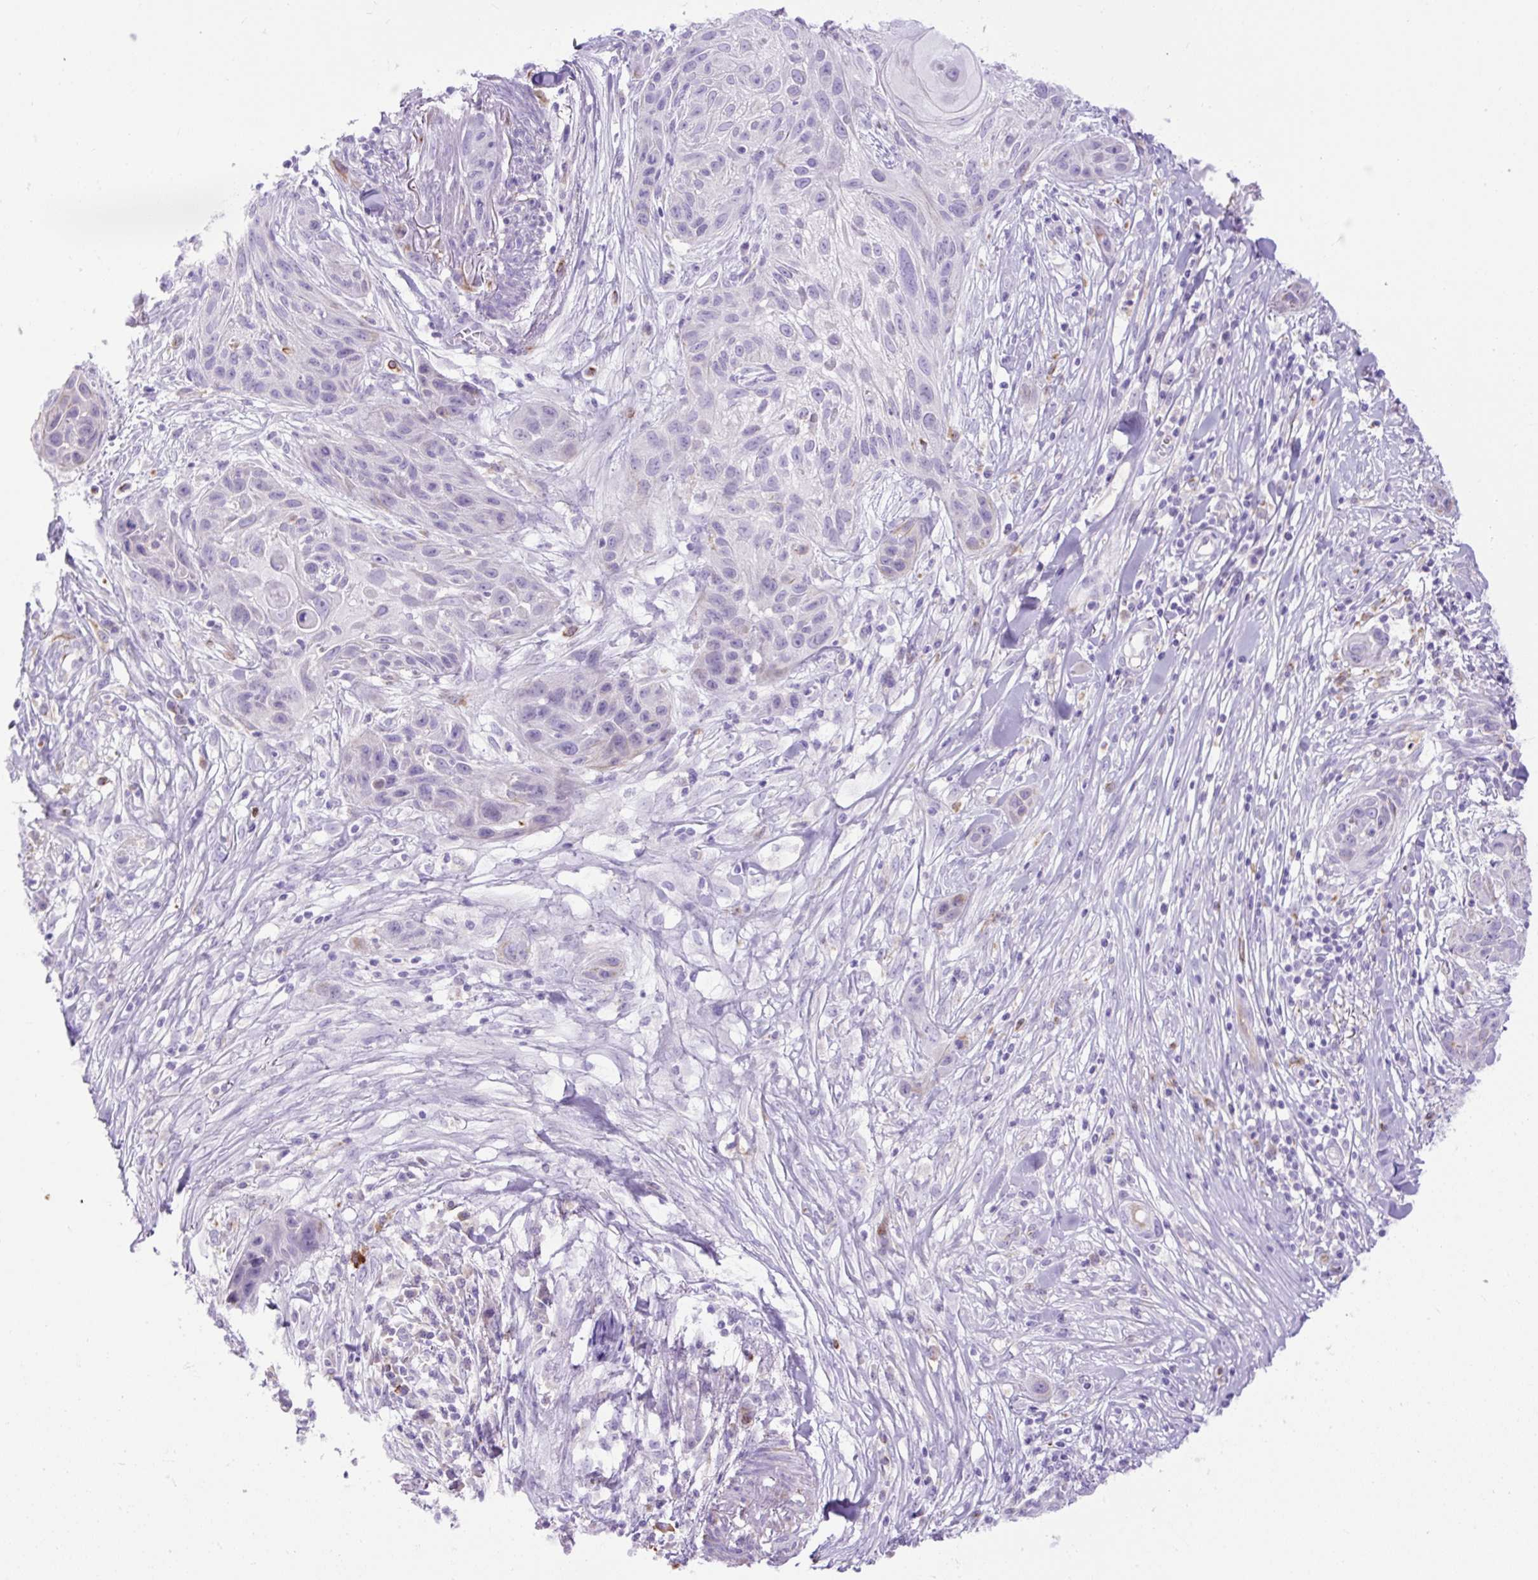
{"staining": {"intensity": "negative", "quantity": "none", "location": "none"}, "tissue": "skin cancer", "cell_type": "Tumor cells", "image_type": "cancer", "snomed": [{"axis": "morphology", "description": "Squamous cell carcinoma, NOS"}, {"axis": "topography", "description": "Skin"}, {"axis": "topography", "description": "Vulva"}], "caption": "This histopathology image is of squamous cell carcinoma (skin) stained with IHC to label a protein in brown with the nuclei are counter-stained blue. There is no expression in tumor cells.", "gene": "SPTBN5", "patient": {"sex": "female", "age": 83}}